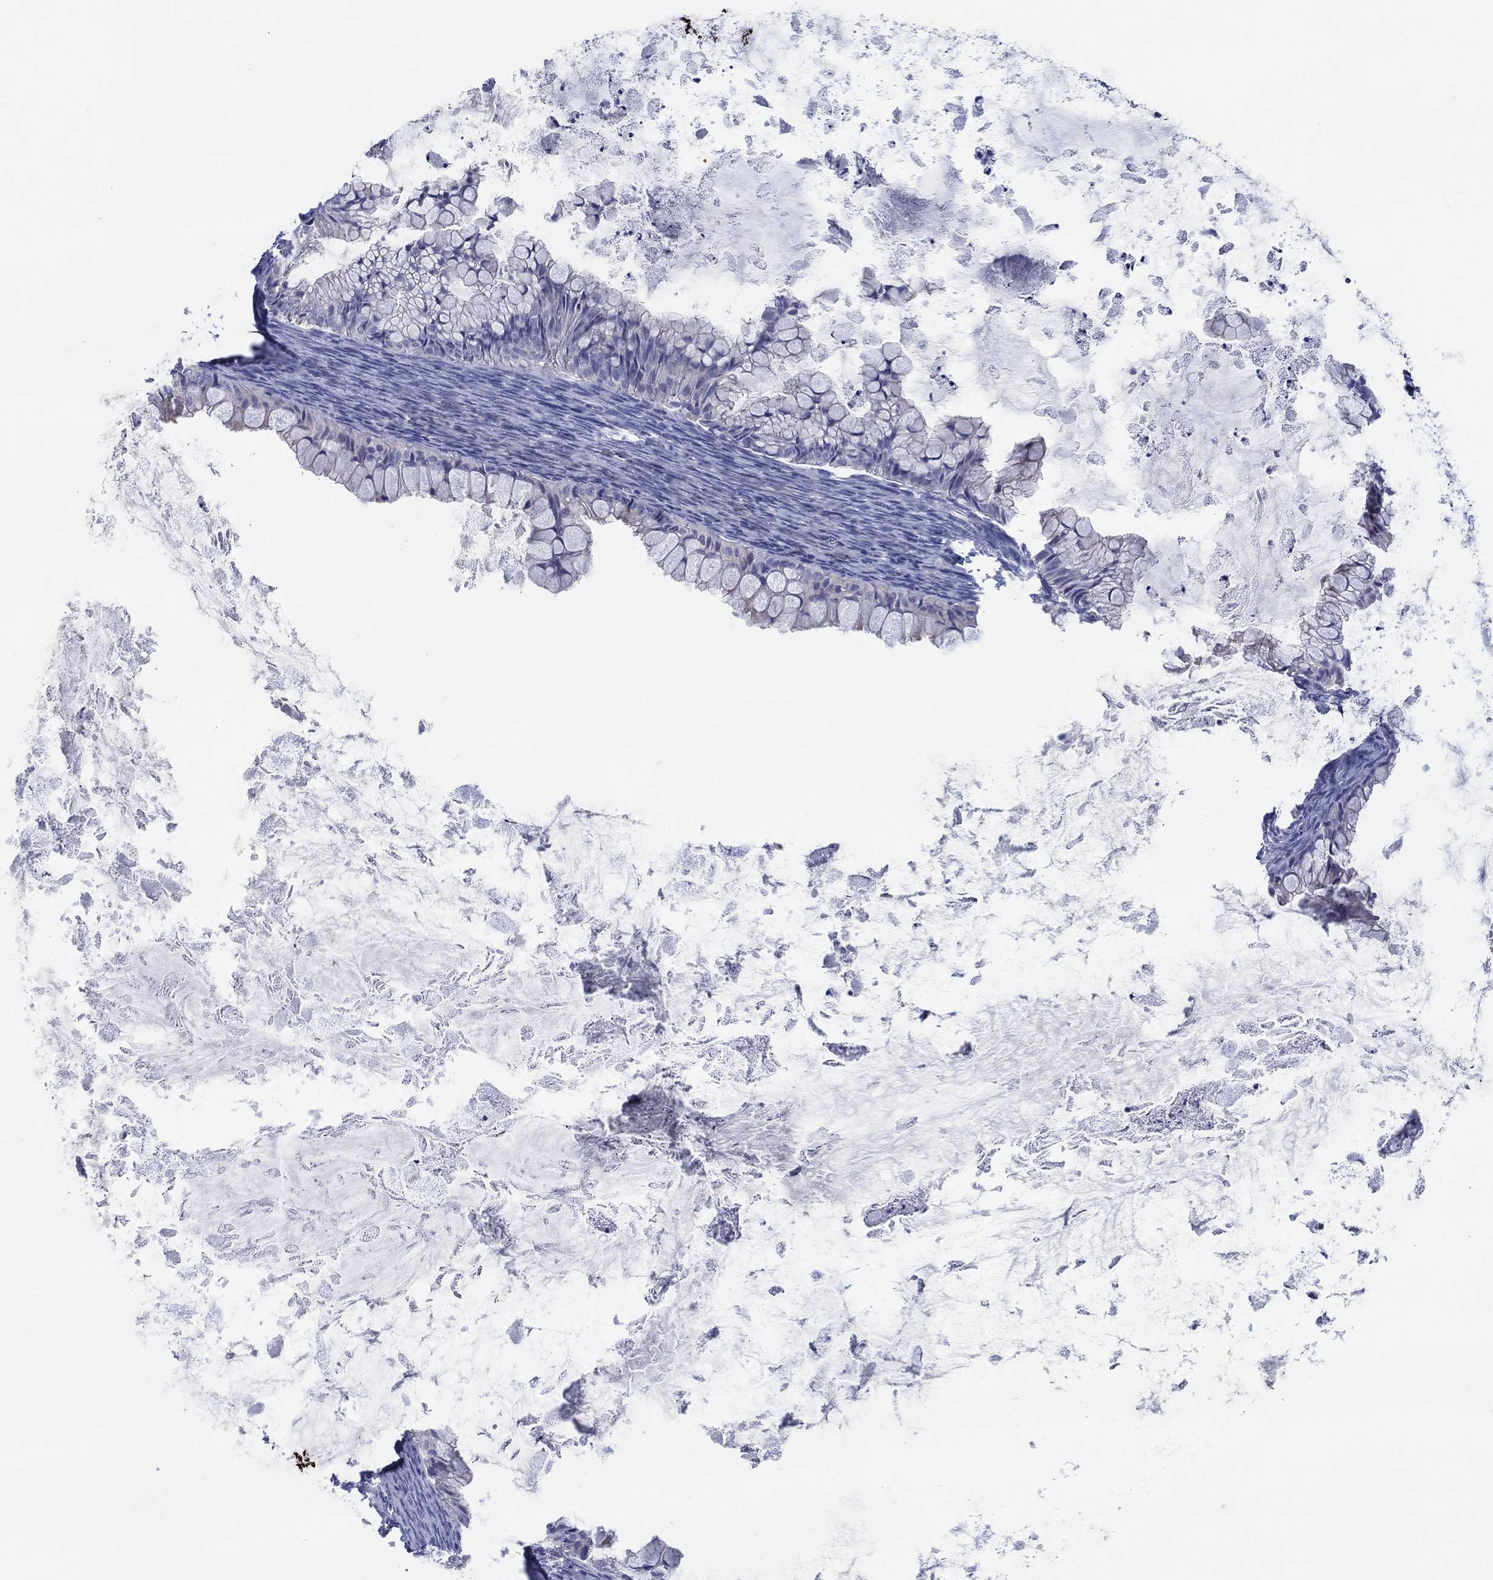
{"staining": {"intensity": "negative", "quantity": "none", "location": "none"}, "tissue": "ovarian cancer", "cell_type": "Tumor cells", "image_type": "cancer", "snomed": [{"axis": "morphology", "description": "Cystadenocarcinoma, mucinous, NOS"}, {"axis": "topography", "description": "Ovary"}], "caption": "IHC micrograph of ovarian cancer stained for a protein (brown), which exhibits no expression in tumor cells.", "gene": "HAPLN4", "patient": {"sex": "female", "age": 35}}